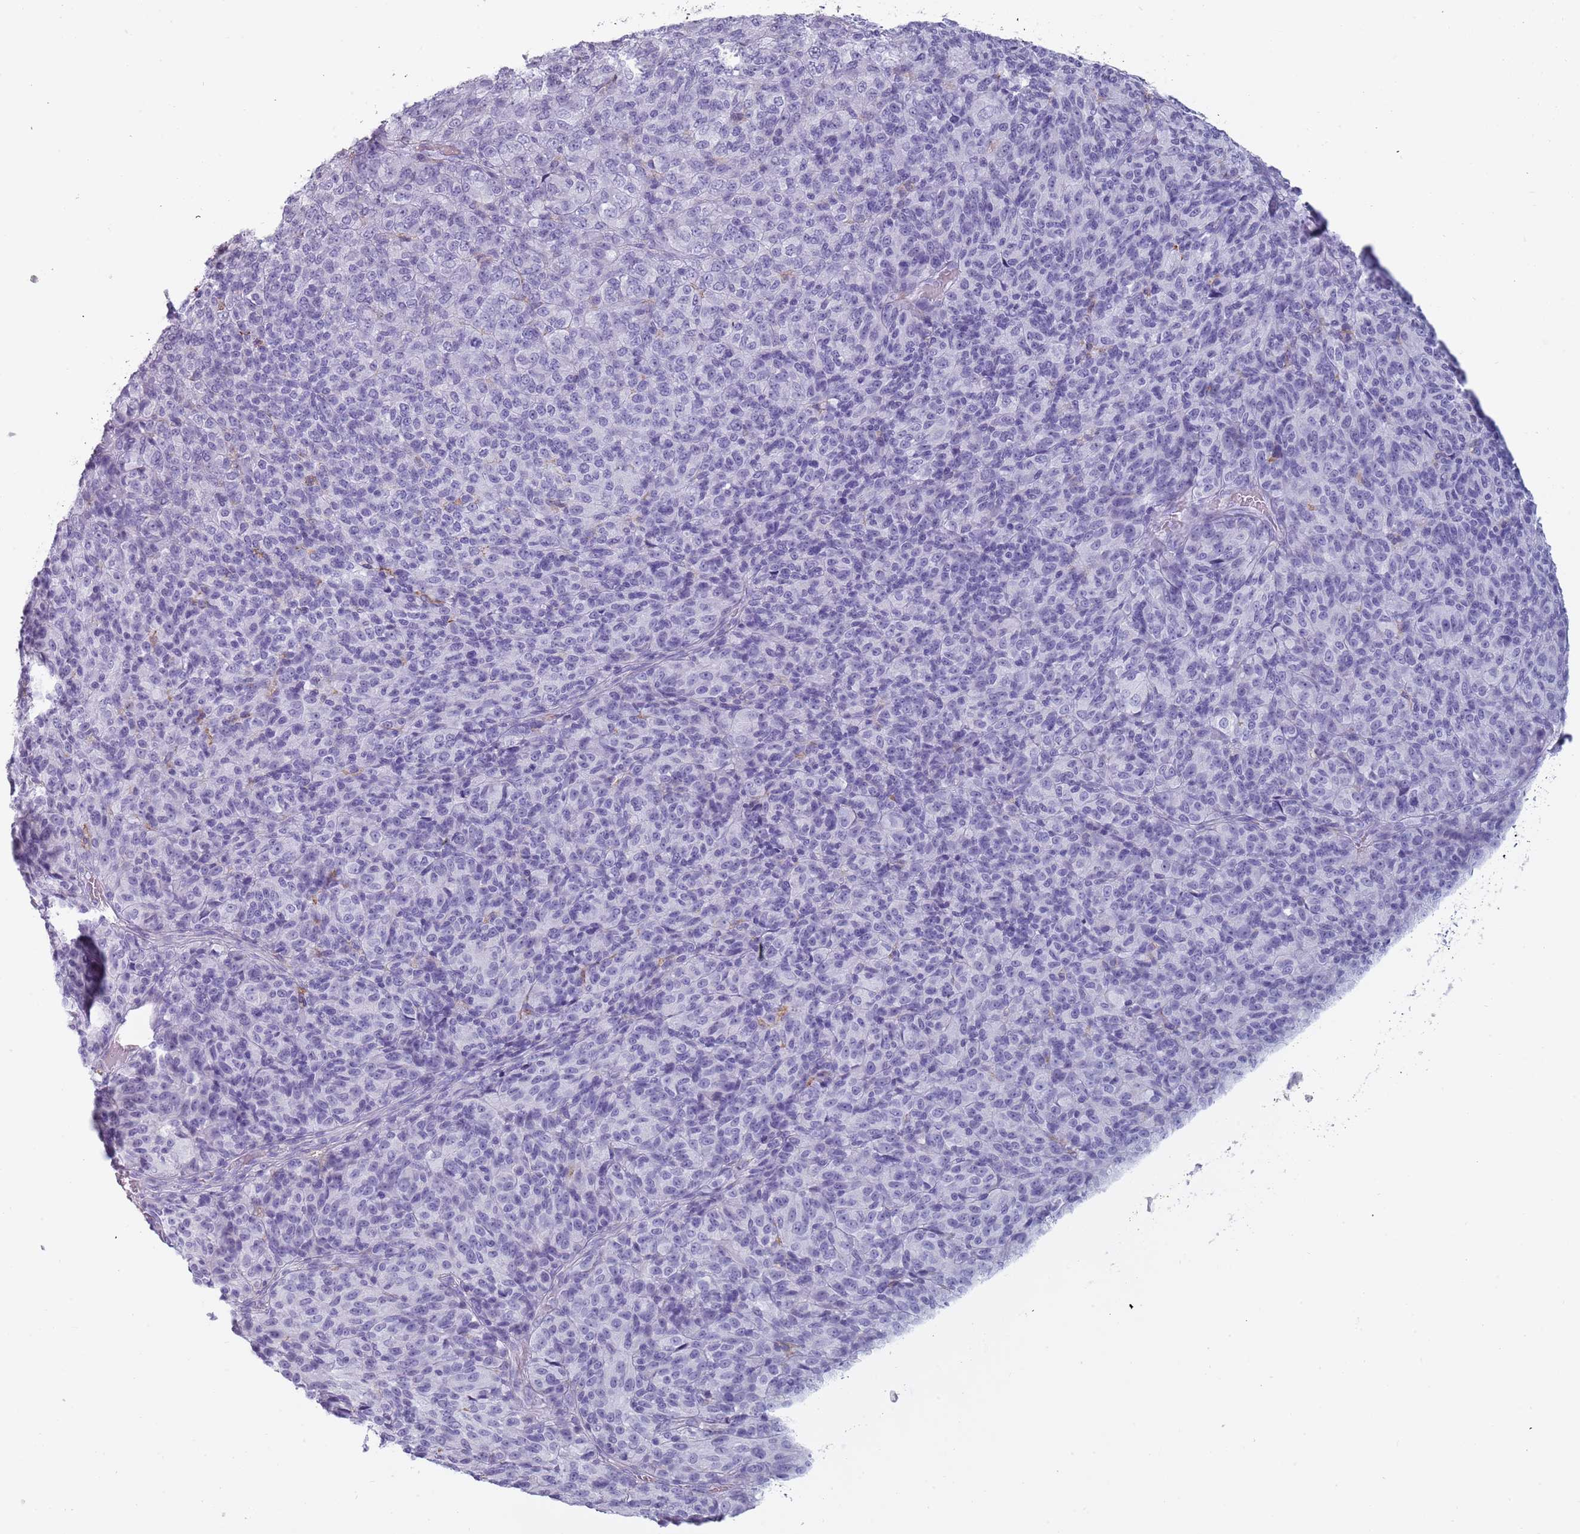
{"staining": {"intensity": "negative", "quantity": "none", "location": "none"}, "tissue": "melanoma", "cell_type": "Tumor cells", "image_type": "cancer", "snomed": [{"axis": "morphology", "description": "Malignant melanoma, Metastatic site"}, {"axis": "topography", "description": "Brain"}], "caption": "DAB (3,3'-diaminobenzidine) immunohistochemical staining of human melanoma demonstrates no significant positivity in tumor cells.", "gene": "COLEC12", "patient": {"sex": "female", "age": 56}}